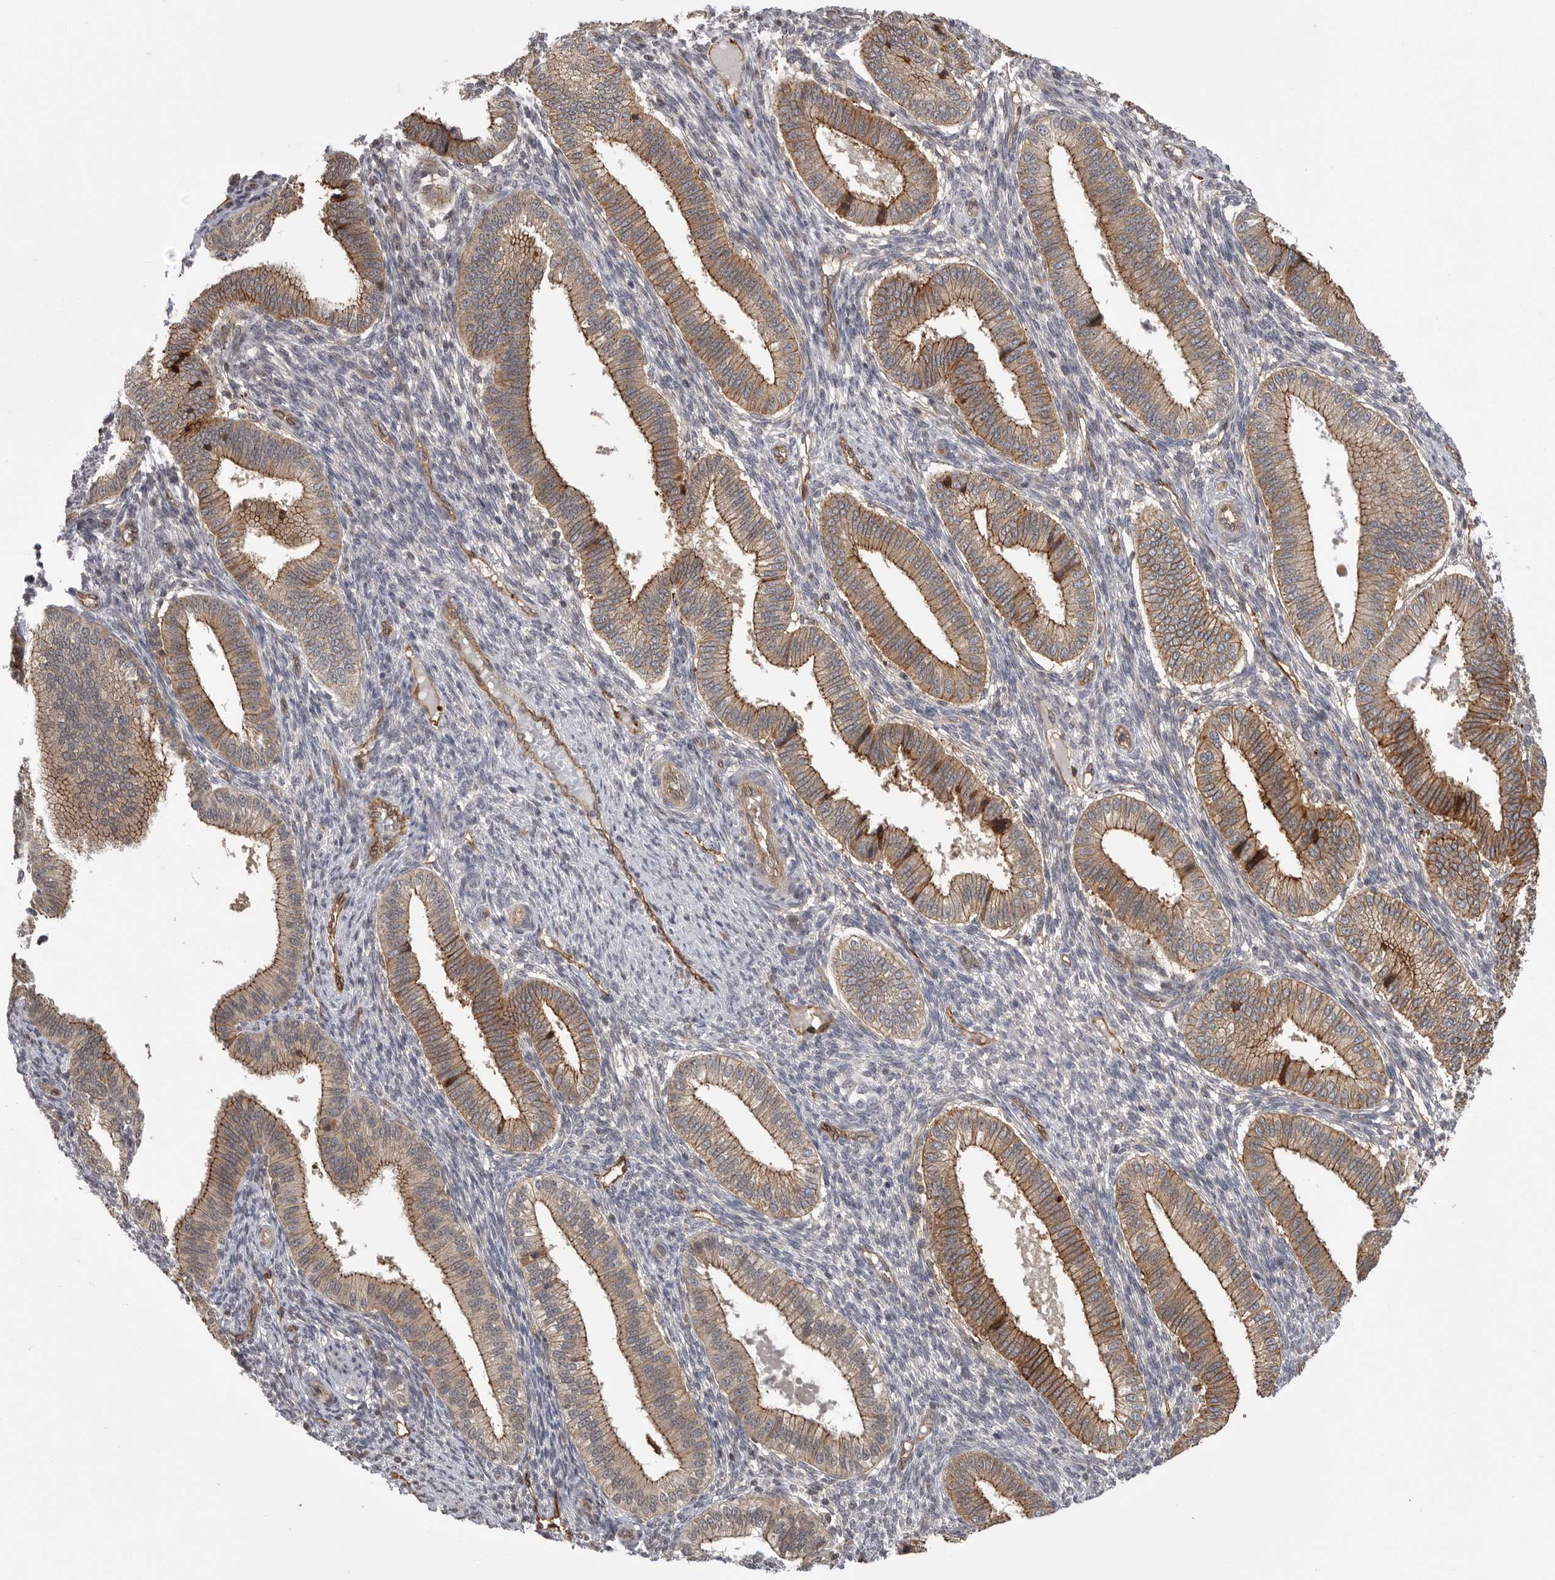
{"staining": {"intensity": "negative", "quantity": "none", "location": "none"}, "tissue": "endometrium", "cell_type": "Cells in endometrial stroma", "image_type": "normal", "snomed": [{"axis": "morphology", "description": "Normal tissue, NOS"}, {"axis": "topography", "description": "Endometrium"}], "caption": "Protein analysis of unremarkable endometrium displays no significant staining in cells in endometrial stroma.", "gene": "NECTIN1", "patient": {"sex": "female", "age": 39}}